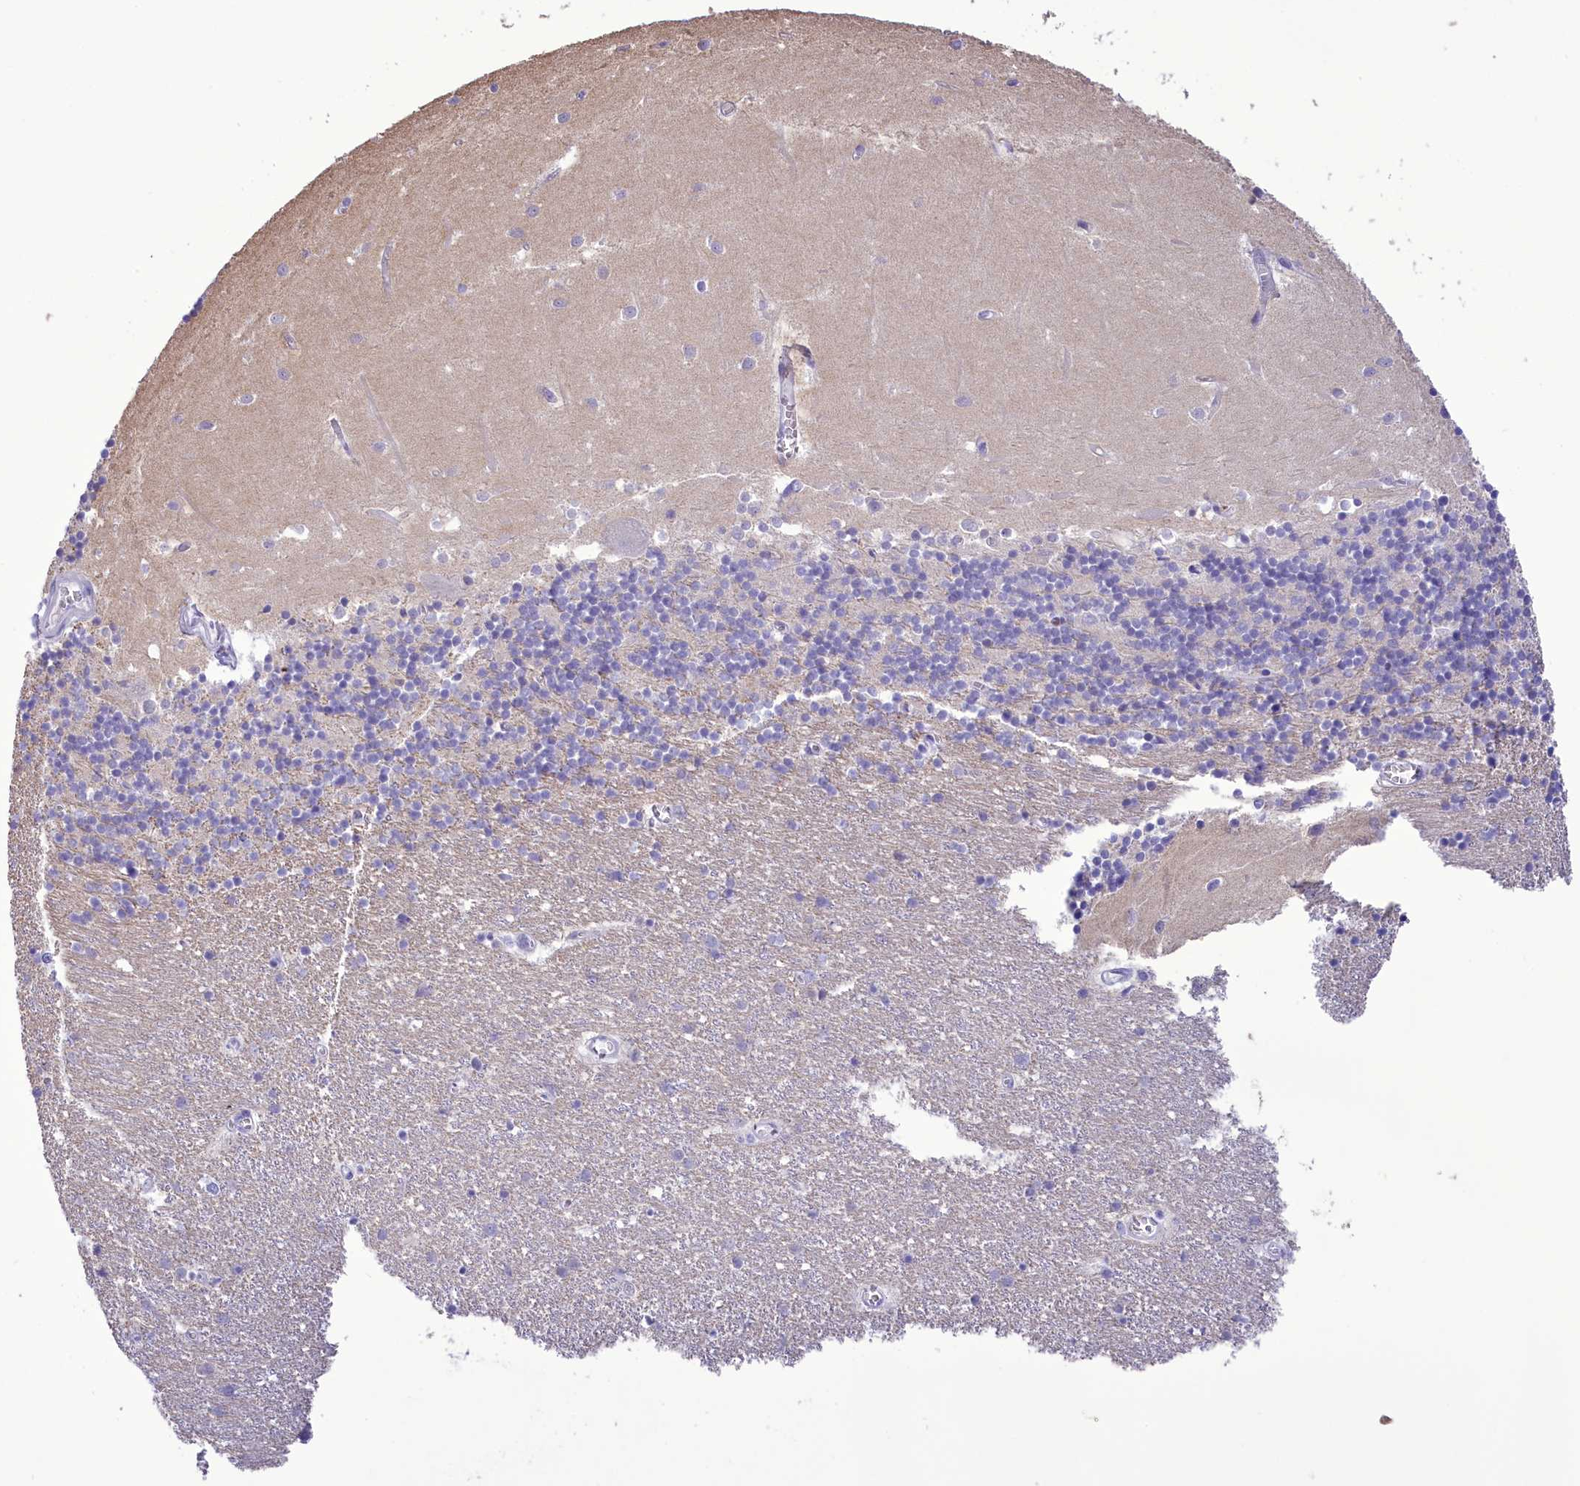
{"staining": {"intensity": "negative", "quantity": "none", "location": "none"}, "tissue": "cerebellum", "cell_type": "Cells in granular layer", "image_type": "normal", "snomed": [{"axis": "morphology", "description": "Normal tissue, NOS"}, {"axis": "topography", "description": "Cerebellum"}], "caption": "Cerebellum stained for a protein using immunohistochemistry reveals no staining cells in granular layer.", "gene": "FAM149B1", "patient": {"sex": "male", "age": 54}}